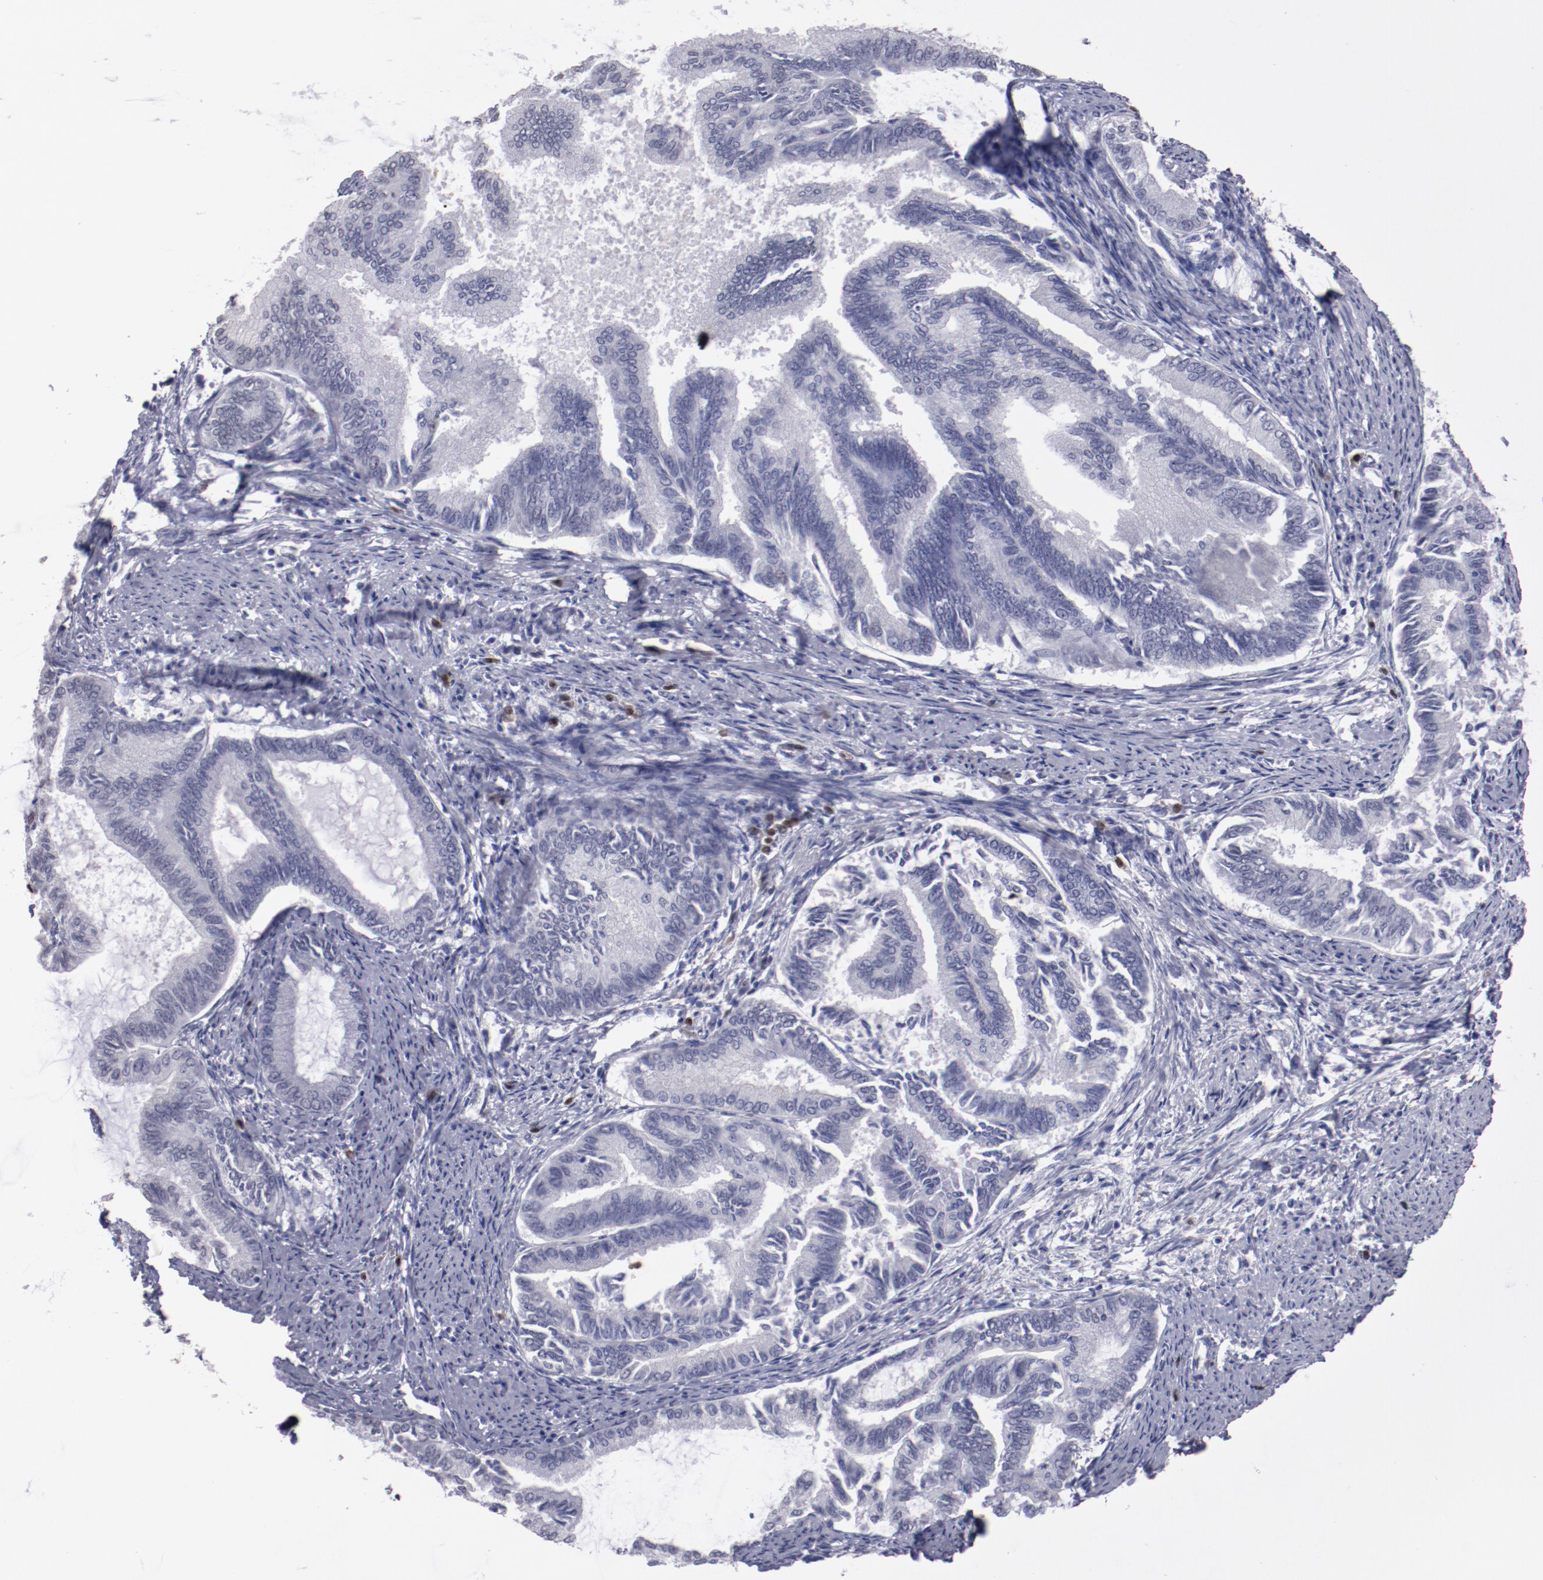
{"staining": {"intensity": "negative", "quantity": "none", "location": "none"}, "tissue": "endometrial cancer", "cell_type": "Tumor cells", "image_type": "cancer", "snomed": [{"axis": "morphology", "description": "Adenocarcinoma, NOS"}, {"axis": "topography", "description": "Endometrium"}], "caption": "High magnification brightfield microscopy of adenocarcinoma (endometrial) stained with DAB (brown) and counterstained with hematoxylin (blue): tumor cells show no significant expression.", "gene": "IRF4", "patient": {"sex": "female", "age": 86}}